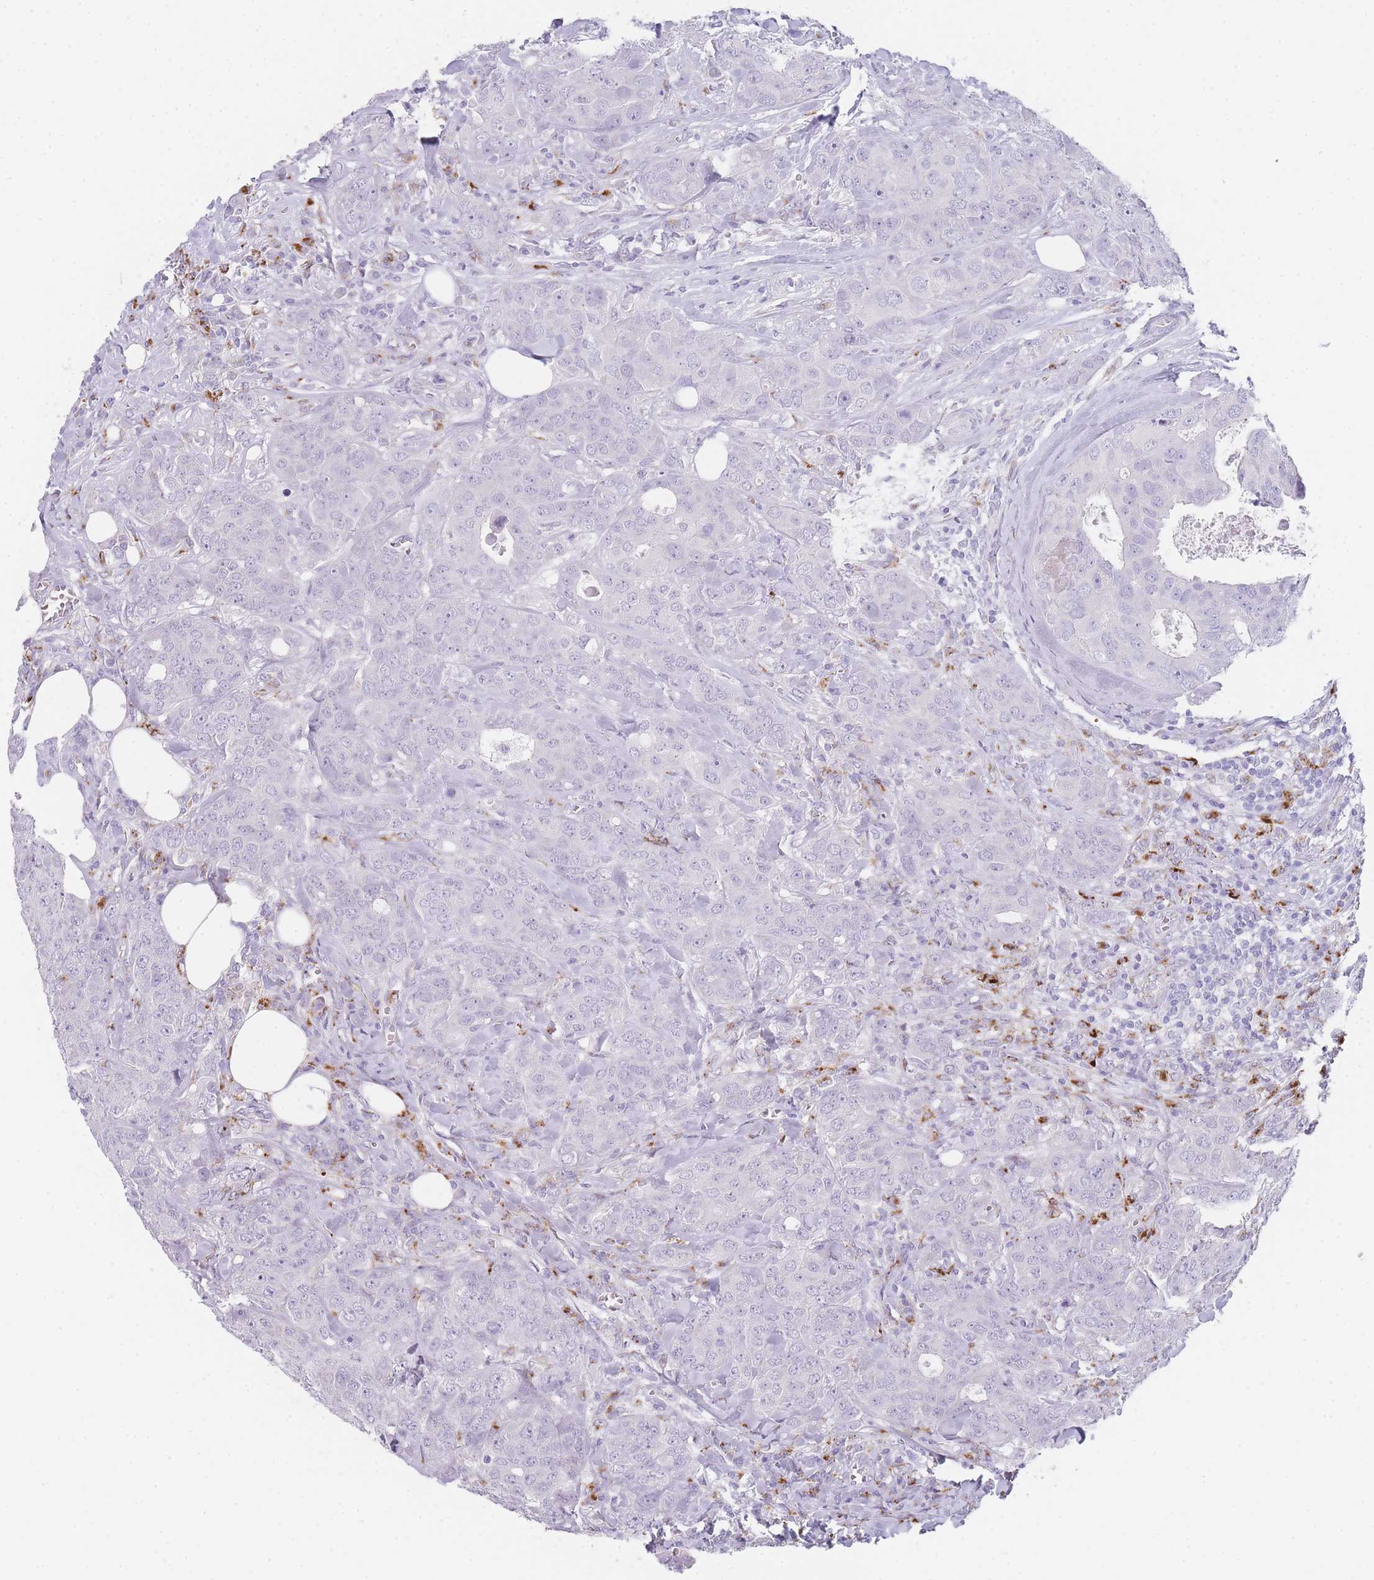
{"staining": {"intensity": "negative", "quantity": "none", "location": "none"}, "tissue": "breast cancer", "cell_type": "Tumor cells", "image_type": "cancer", "snomed": [{"axis": "morphology", "description": "Duct carcinoma"}, {"axis": "topography", "description": "Breast"}], "caption": "High magnification brightfield microscopy of invasive ductal carcinoma (breast) stained with DAB (3,3'-diaminobenzidine) (brown) and counterstained with hematoxylin (blue): tumor cells show no significant positivity. (DAB (3,3'-diaminobenzidine) immunohistochemistry with hematoxylin counter stain).", "gene": "RHO", "patient": {"sex": "female", "age": 43}}